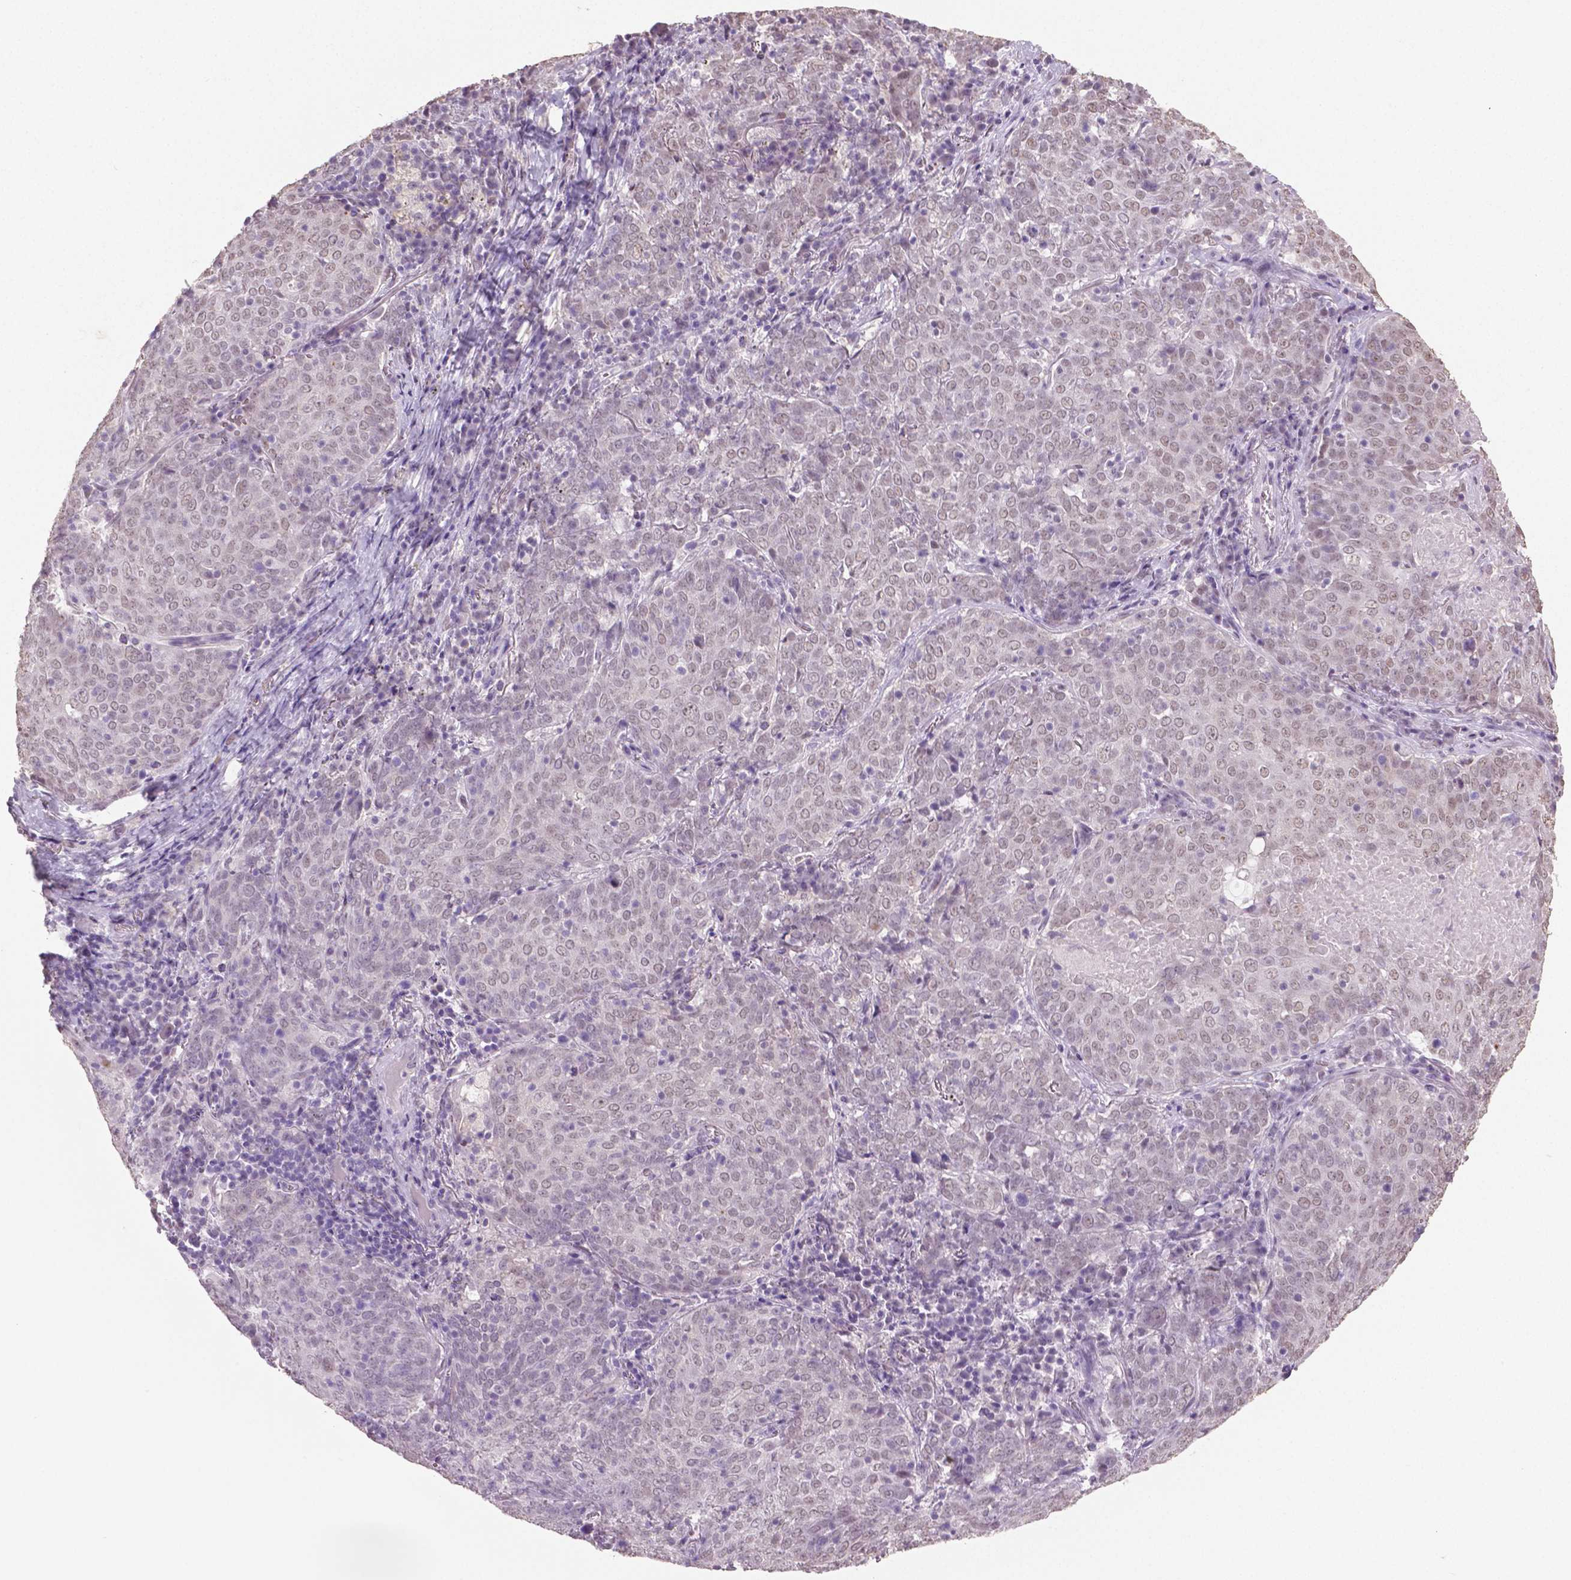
{"staining": {"intensity": "negative", "quantity": "none", "location": "none"}, "tissue": "lung cancer", "cell_type": "Tumor cells", "image_type": "cancer", "snomed": [{"axis": "morphology", "description": "Squamous cell carcinoma, NOS"}, {"axis": "topography", "description": "Lung"}], "caption": "The histopathology image exhibits no staining of tumor cells in squamous cell carcinoma (lung).", "gene": "IGF2BP1", "patient": {"sex": "male", "age": 82}}